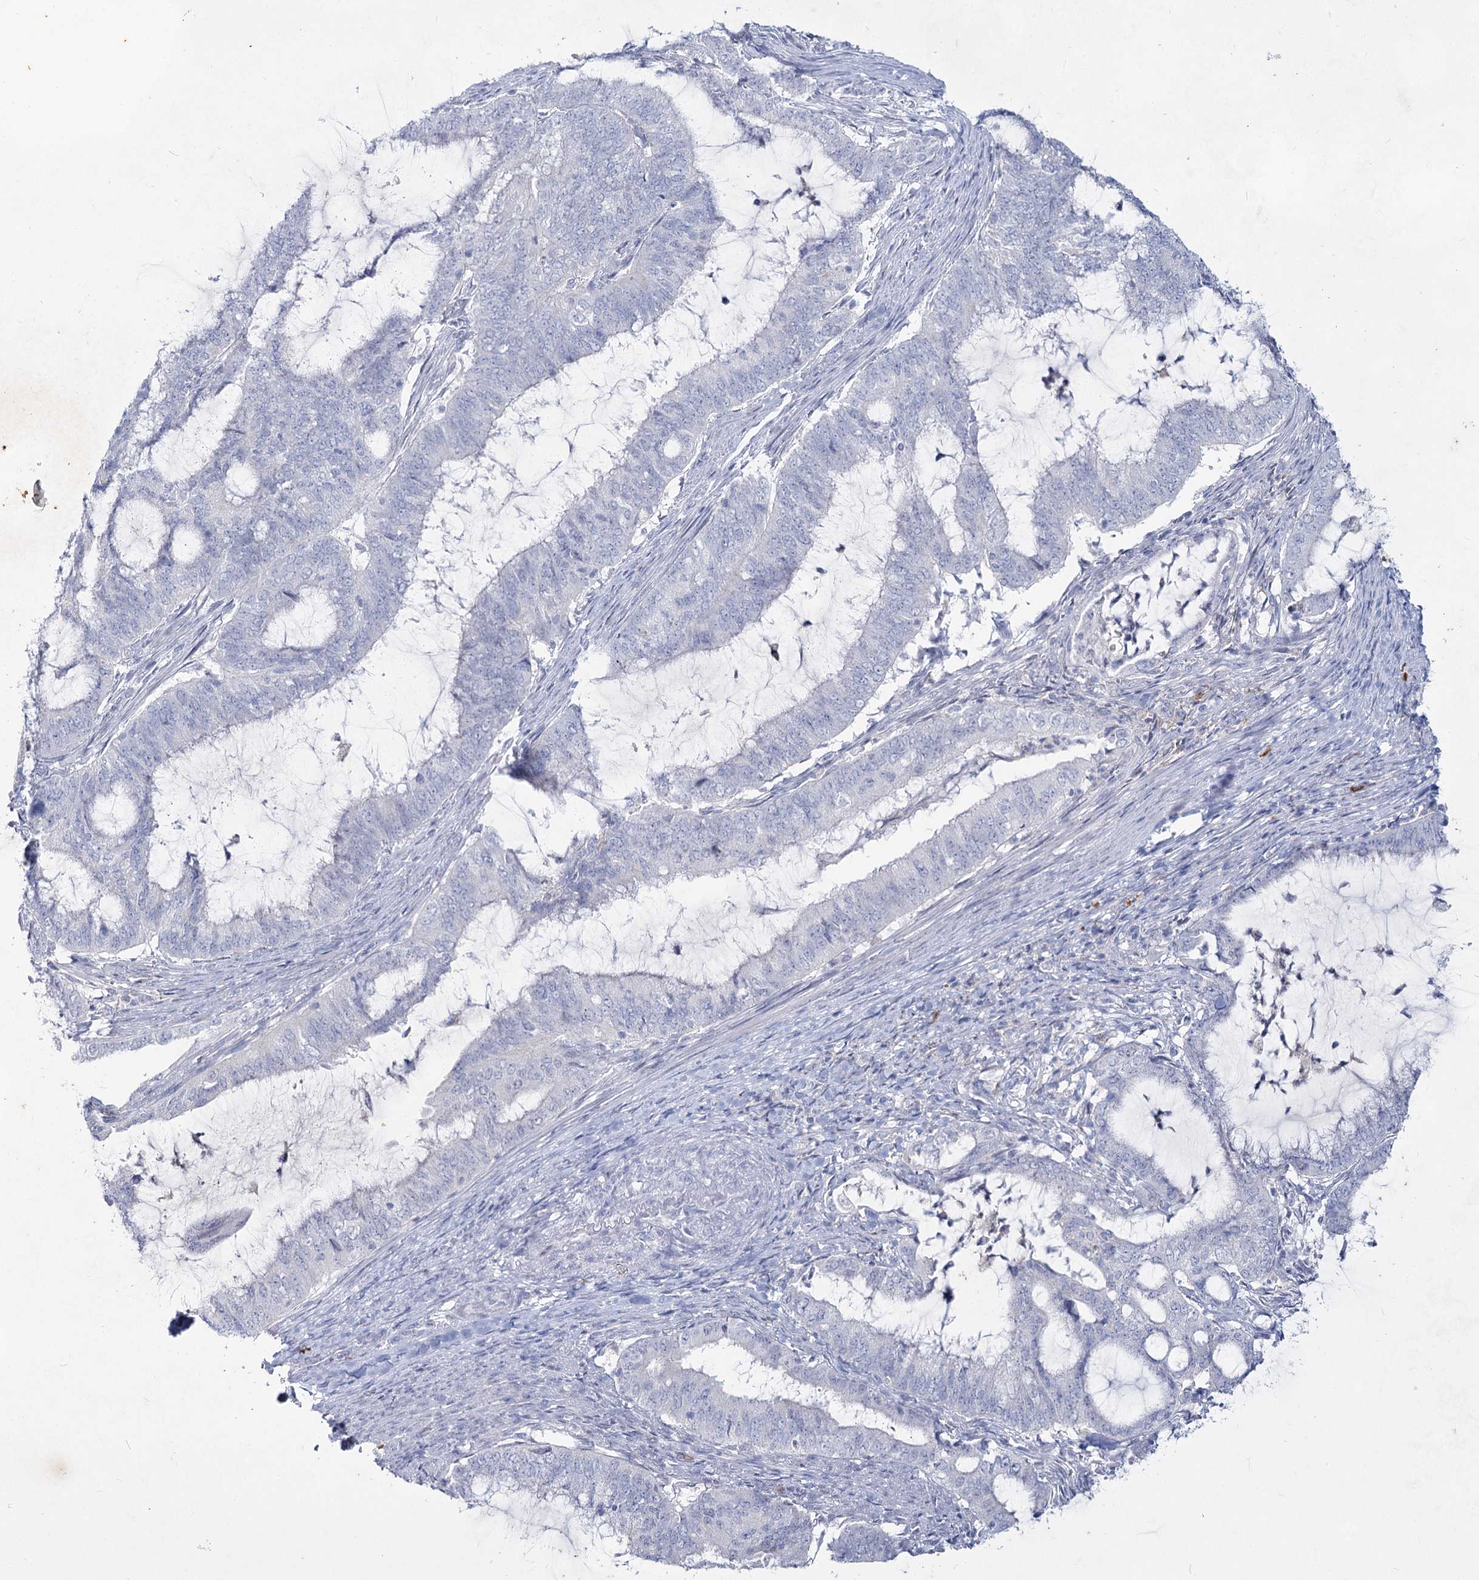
{"staining": {"intensity": "negative", "quantity": "none", "location": "none"}, "tissue": "endometrial cancer", "cell_type": "Tumor cells", "image_type": "cancer", "snomed": [{"axis": "morphology", "description": "Adenocarcinoma, NOS"}, {"axis": "topography", "description": "Endometrium"}], "caption": "Immunohistochemistry (IHC) photomicrograph of neoplastic tissue: endometrial adenocarcinoma stained with DAB shows no significant protein staining in tumor cells. (Brightfield microscopy of DAB (3,3'-diaminobenzidine) IHC at high magnification).", "gene": "CCDC73", "patient": {"sex": "female", "age": 51}}